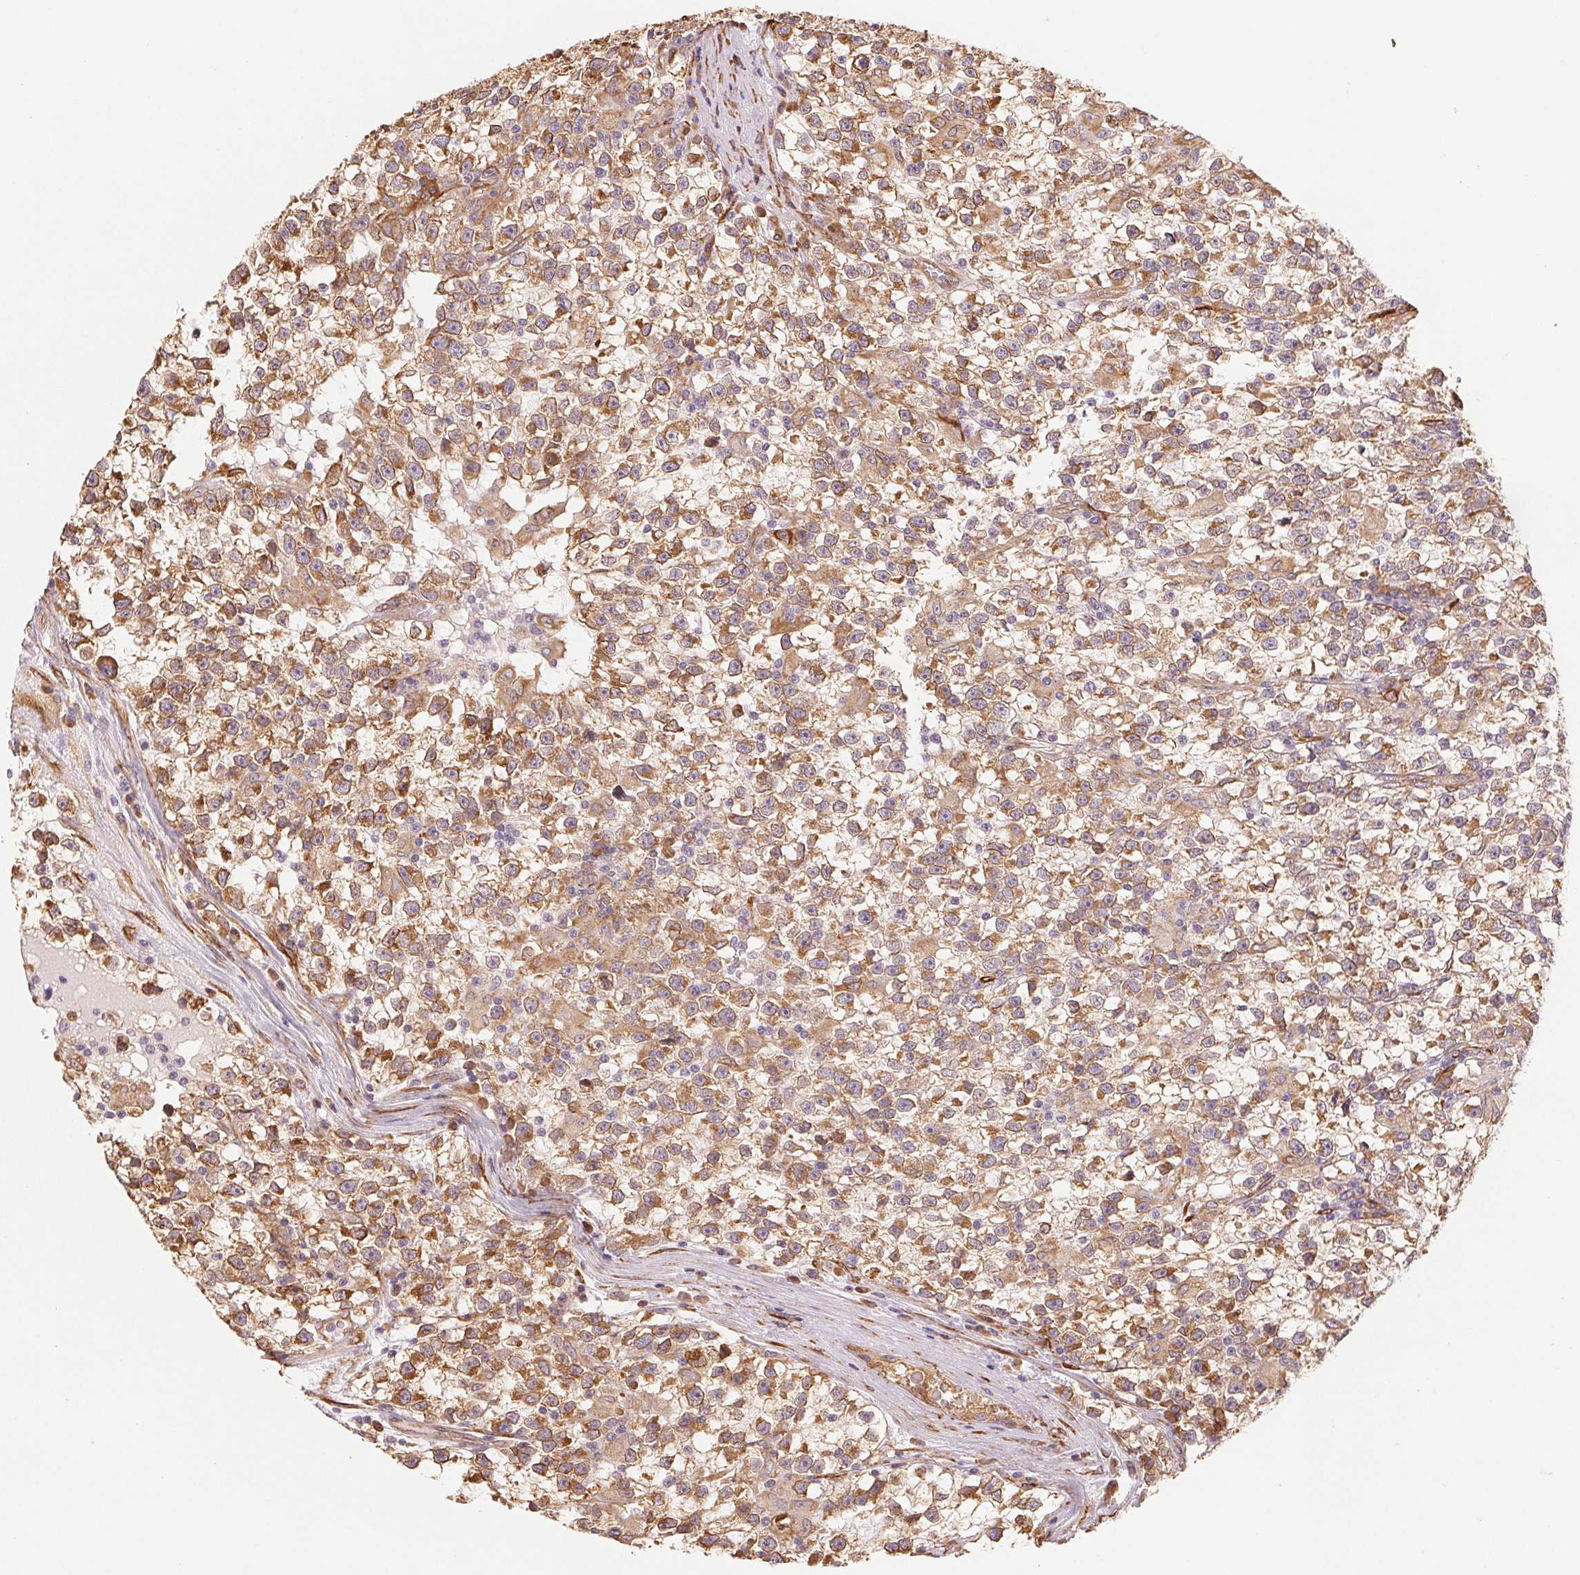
{"staining": {"intensity": "moderate", "quantity": ">75%", "location": "cytoplasmic/membranous"}, "tissue": "testis cancer", "cell_type": "Tumor cells", "image_type": "cancer", "snomed": [{"axis": "morphology", "description": "Seminoma, NOS"}, {"axis": "topography", "description": "Testis"}], "caption": "Testis seminoma stained for a protein (brown) shows moderate cytoplasmic/membranous positive expression in approximately >75% of tumor cells.", "gene": "RCN3", "patient": {"sex": "male", "age": 31}}